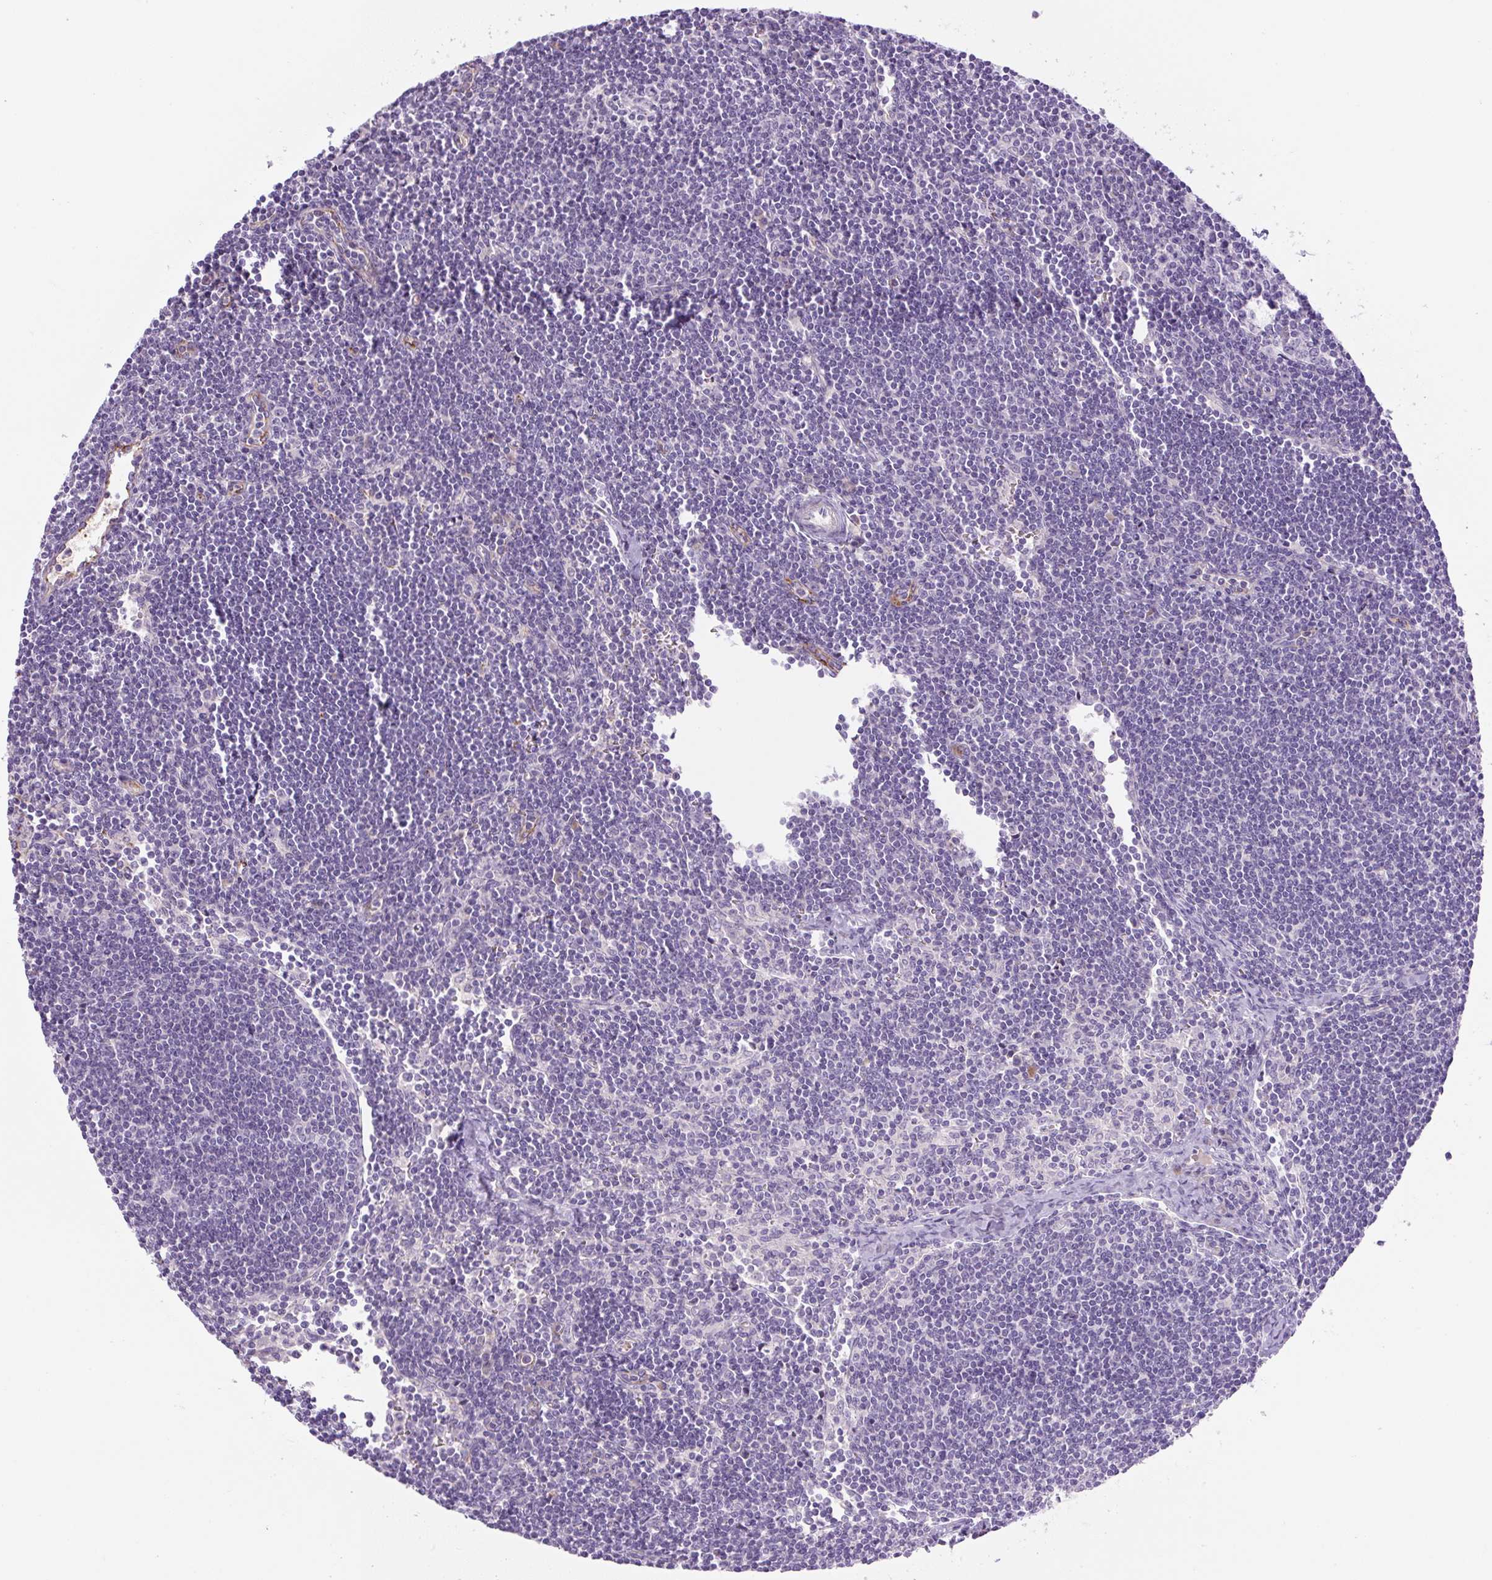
{"staining": {"intensity": "negative", "quantity": "none", "location": "none"}, "tissue": "lymph node", "cell_type": "Non-germinal center cells", "image_type": "normal", "snomed": [{"axis": "morphology", "description": "Normal tissue, NOS"}, {"axis": "topography", "description": "Lymph node"}], "caption": "Non-germinal center cells show no significant positivity in benign lymph node. Nuclei are stained in blue.", "gene": "RSPO4", "patient": {"sex": "female", "age": 29}}